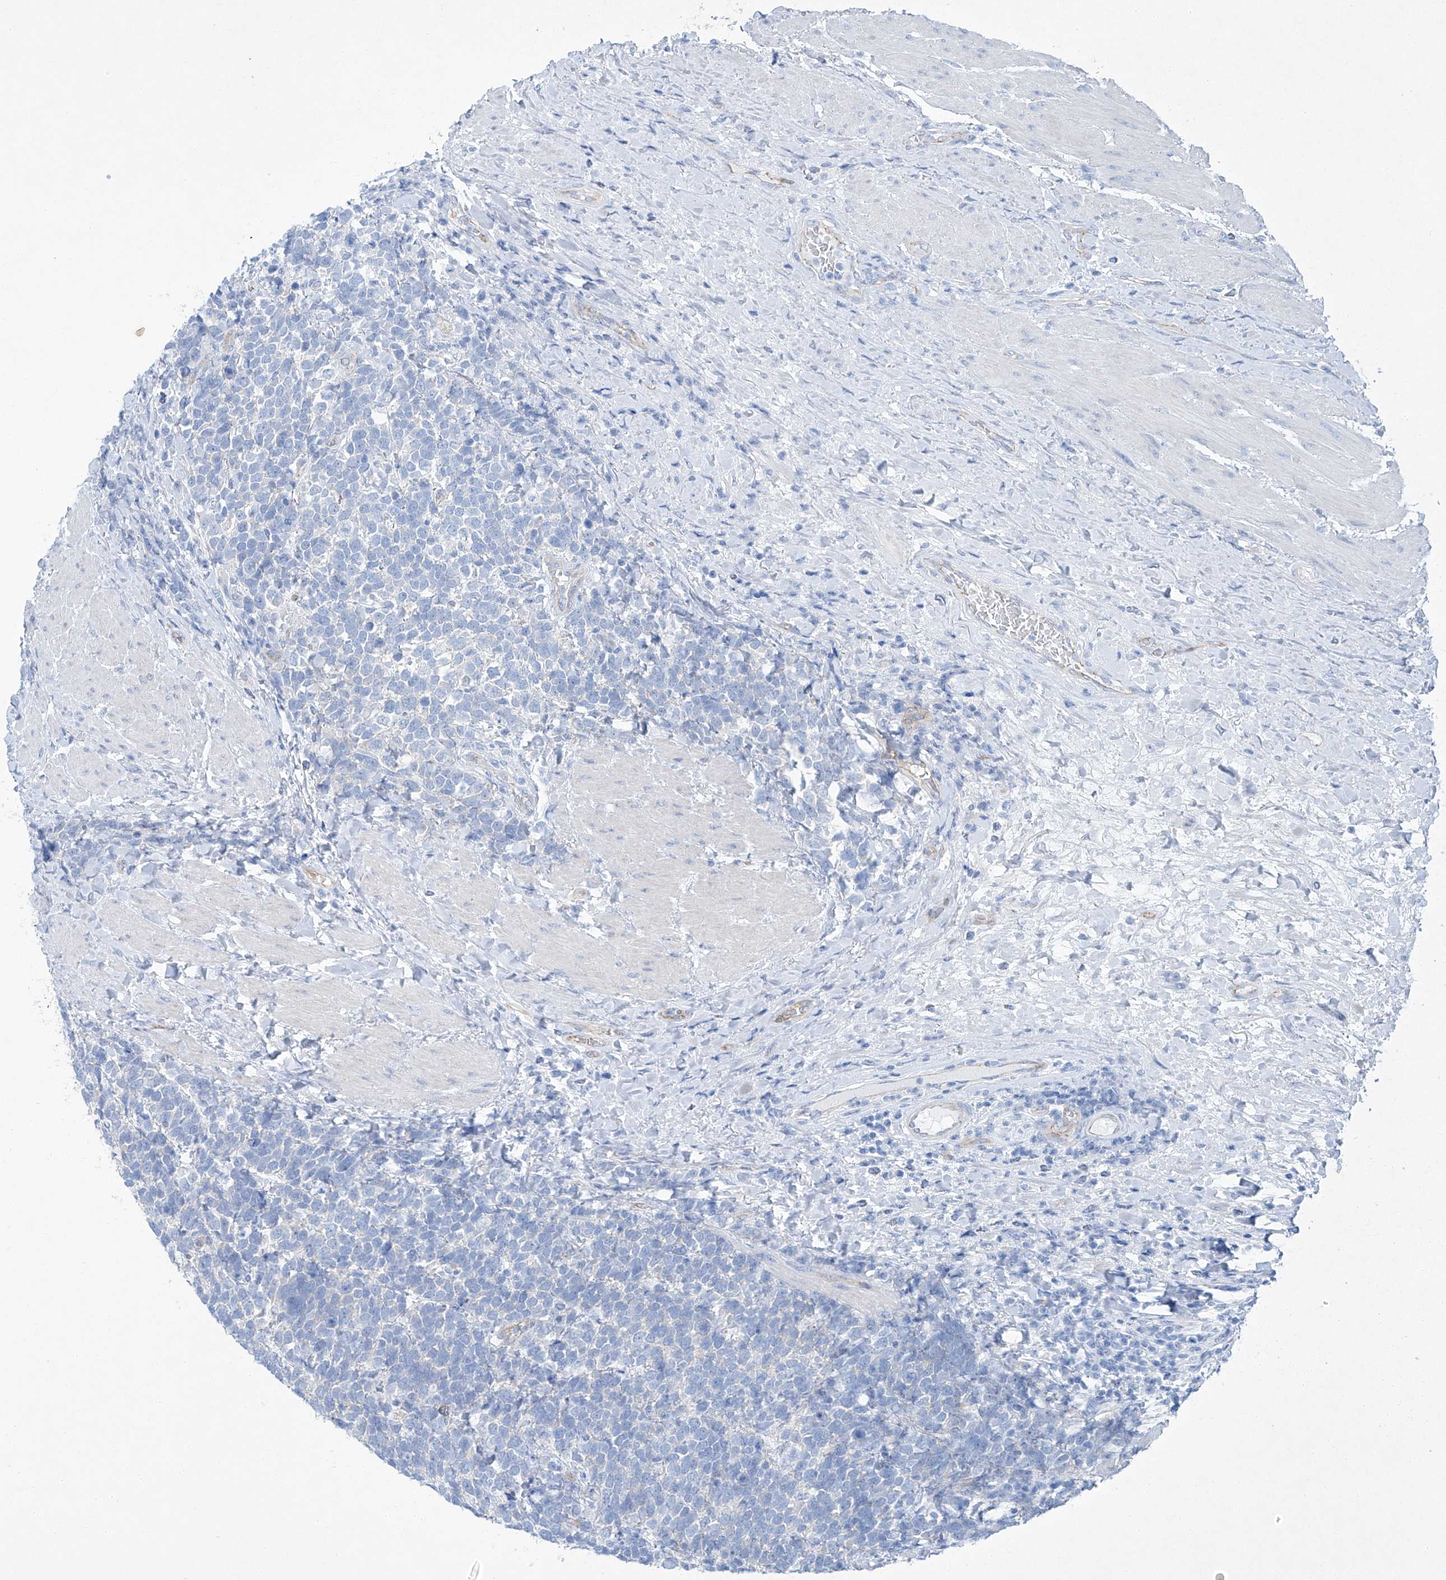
{"staining": {"intensity": "negative", "quantity": "none", "location": "none"}, "tissue": "urothelial cancer", "cell_type": "Tumor cells", "image_type": "cancer", "snomed": [{"axis": "morphology", "description": "Urothelial carcinoma, High grade"}, {"axis": "topography", "description": "Urinary bladder"}], "caption": "Histopathology image shows no significant protein positivity in tumor cells of urothelial carcinoma (high-grade). (DAB immunohistochemistry (IHC) with hematoxylin counter stain).", "gene": "MAGI1", "patient": {"sex": "female", "age": 82}}